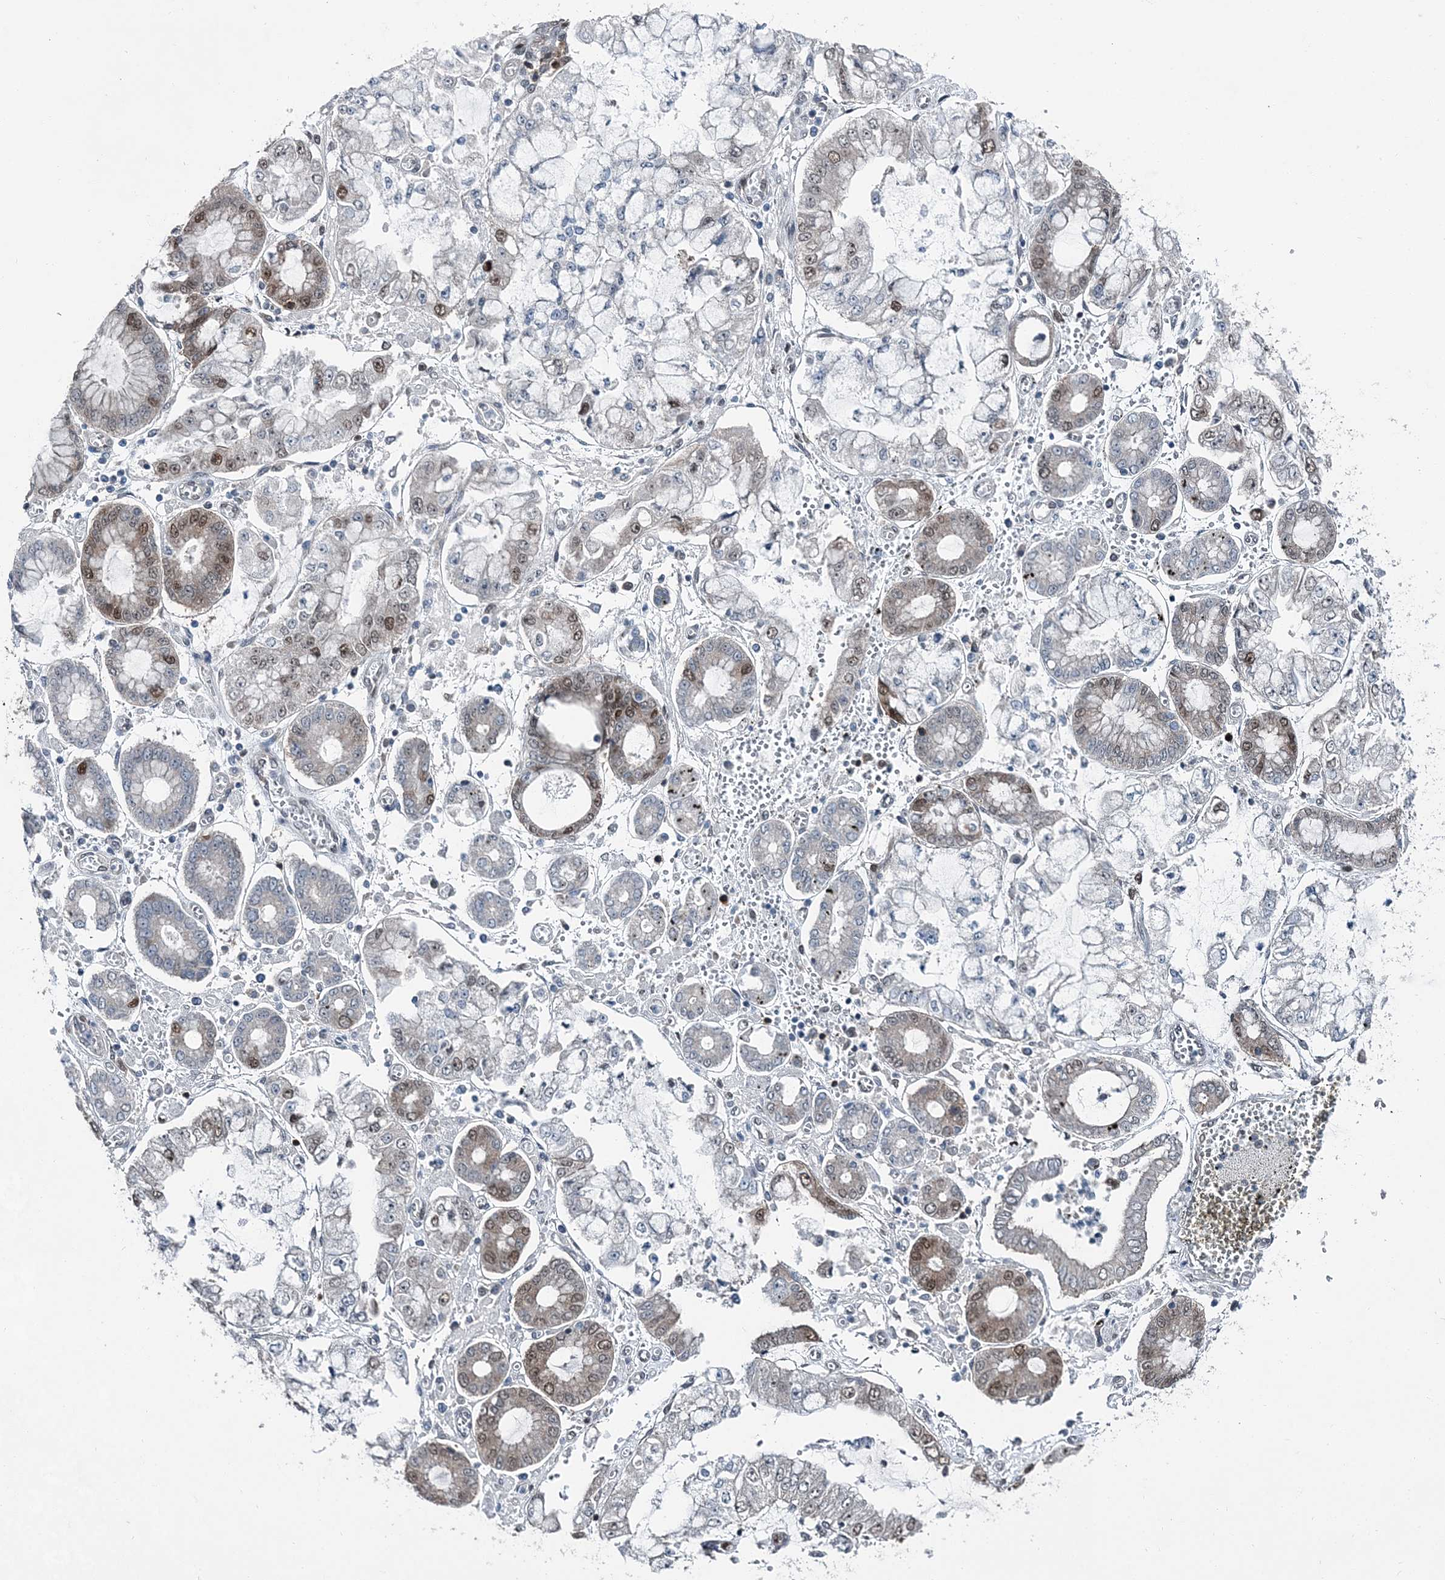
{"staining": {"intensity": "moderate", "quantity": "25%-75%", "location": "nuclear"}, "tissue": "stomach cancer", "cell_type": "Tumor cells", "image_type": "cancer", "snomed": [{"axis": "morphology", "description": "Adenocarcinoma, NOS"}, {"axis": "topography", "description": "Stomach"}], "caption": "Moderate nuclear protein staining is seen in approximately 25%-75% of tumor cells in stomach adenocarcinoma.", "gene": "HAT1", "patient": {"sex": "male", "age": 76}}